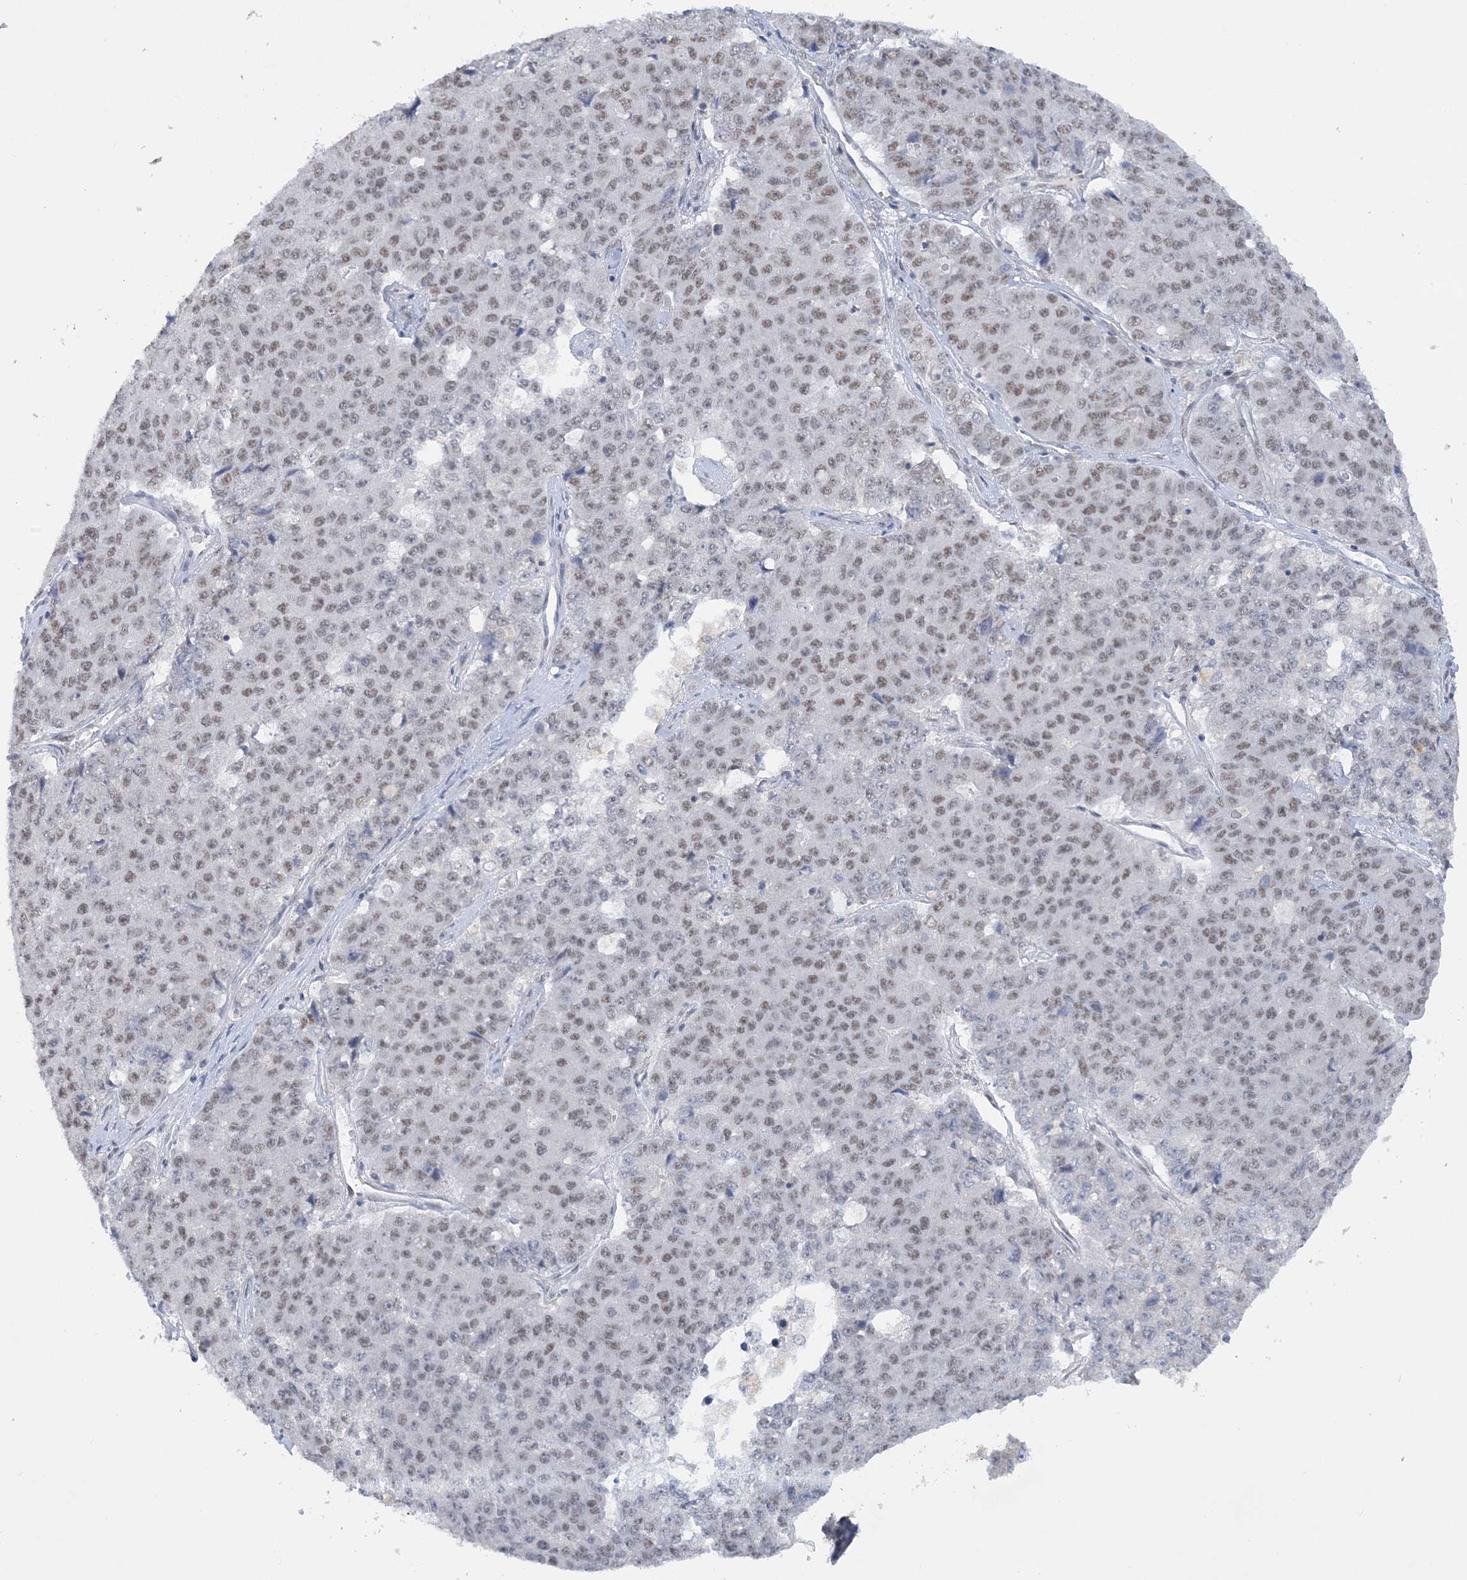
{"staining": {"intensity": "weak", "quantity": ">75%", "location": "nuclear"}, "tissue": "pancreatic cancer", "cell_type": "Tumor cells", "image_type": "cancer", "snomed": [{"axis": "morphology", "description": "Adenocarcinoma, NOS"}, {"axis": "topography", "description": "Pancreas"}], "caption": "The histopathology image reveals staining of pancreatic cancer (adenocarcinoma), revealing weak nuclear protein staining (brown color) within tumor cells. (brown staining indicates protein expression, while blue staining denotes nuclei).", "gene": "KMT2D", "patient": {"sex": "male", "age": 50}}